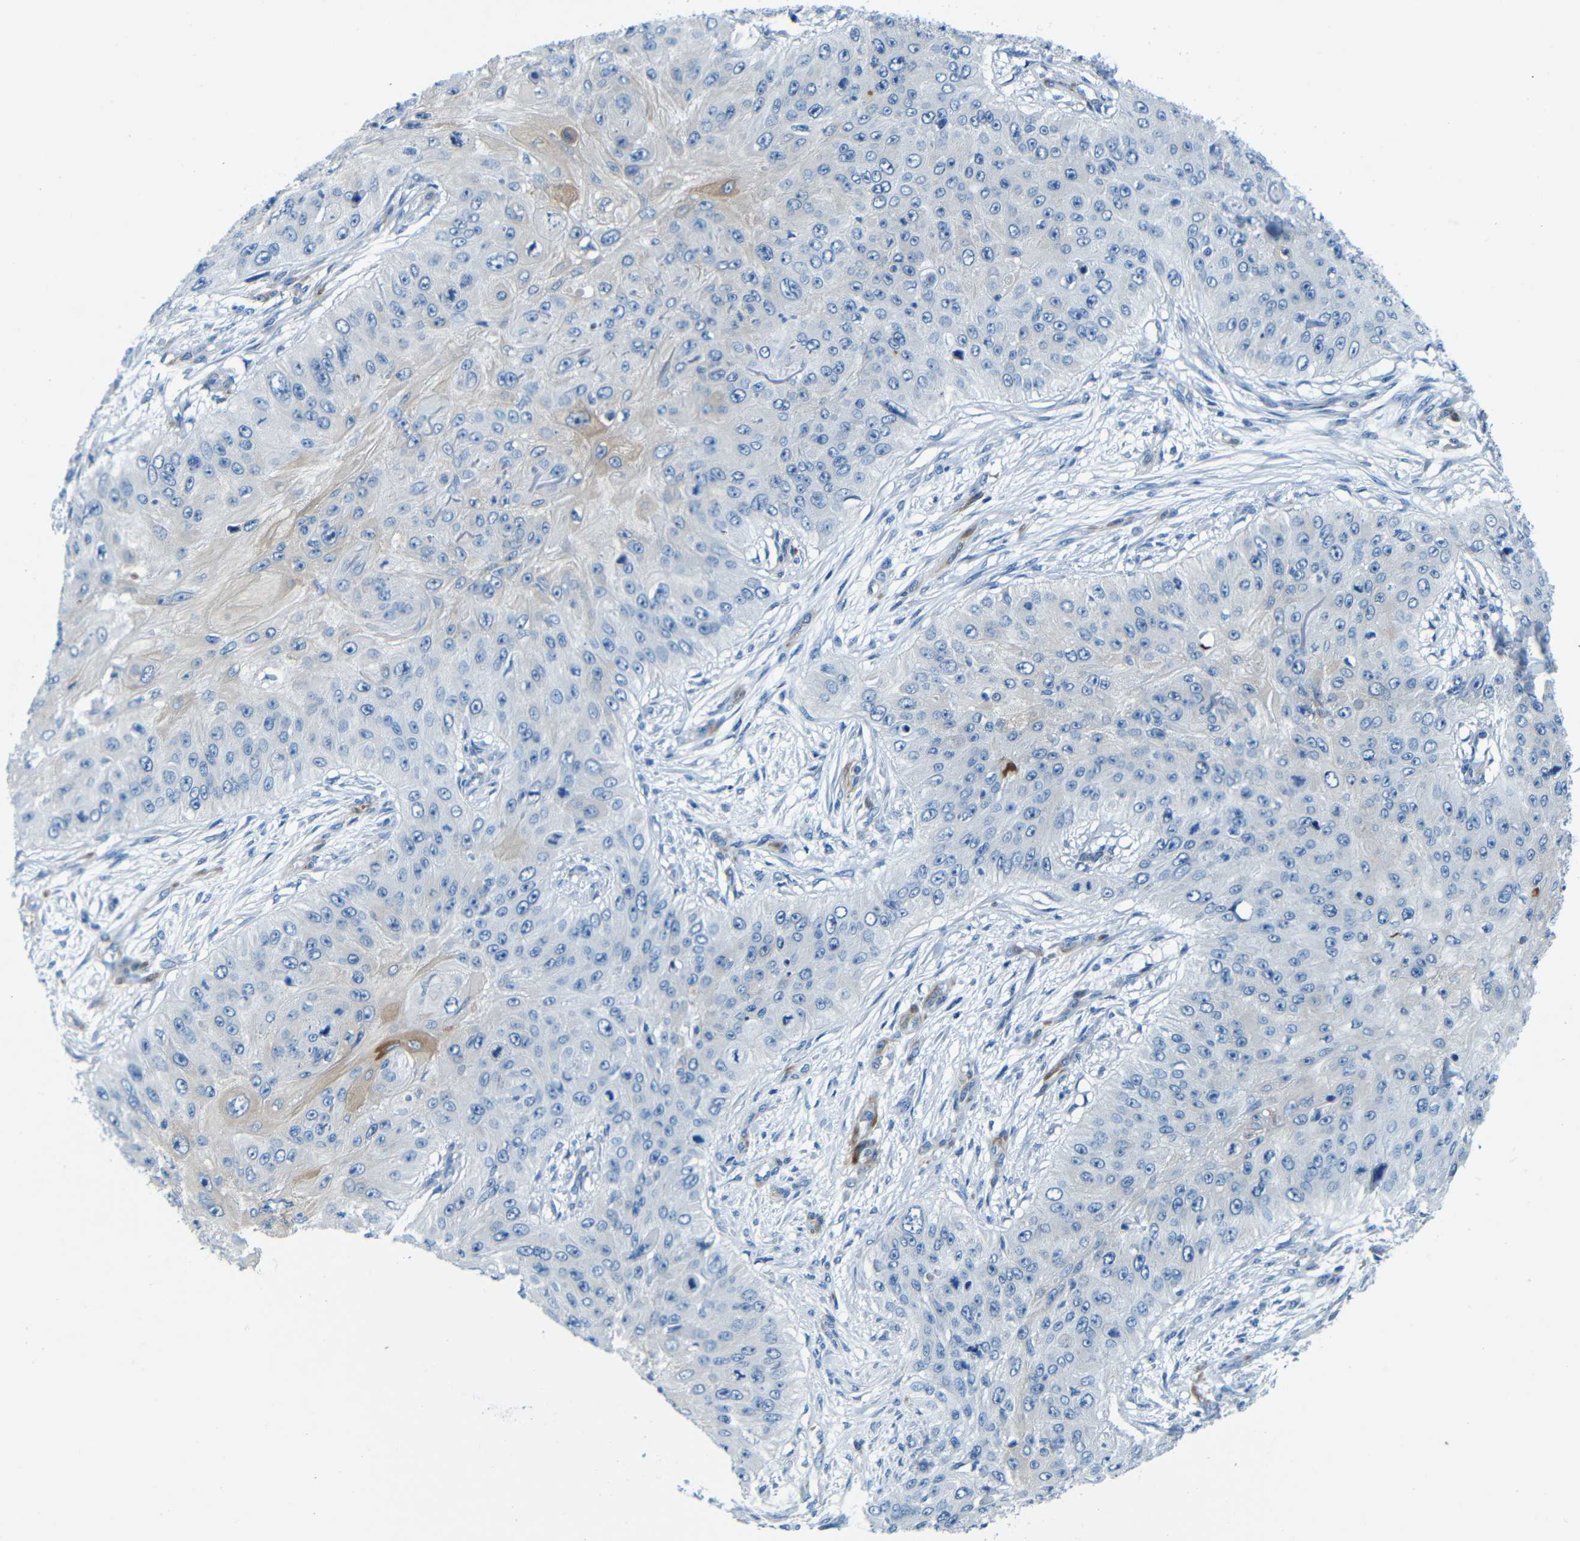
{"staining": {"intensity": "negative", "quantity": "none", "location": "none"}, "tissue": "skin cancer", "cell_type": "Tumor cells", "image_type": "cancer", "snomed": [{"axis": "morphology", "description": "Squamous cell carcinoma, NOS"}, {"axis": "topography", "description": "Skin"}], "caption": "This is a micrograph of immunohistochemistry (IHC) staining of skin cancer, which shows no staining in tumor cells. Brightfield microscopy of immunohistochemistry stained with DAB (3,3'-diaminobenzidine) (brown) and hematoxylin (blue), captured at high magnification.", "gene": "MAP2", "patient": {"sex": "female", "age": 80}}